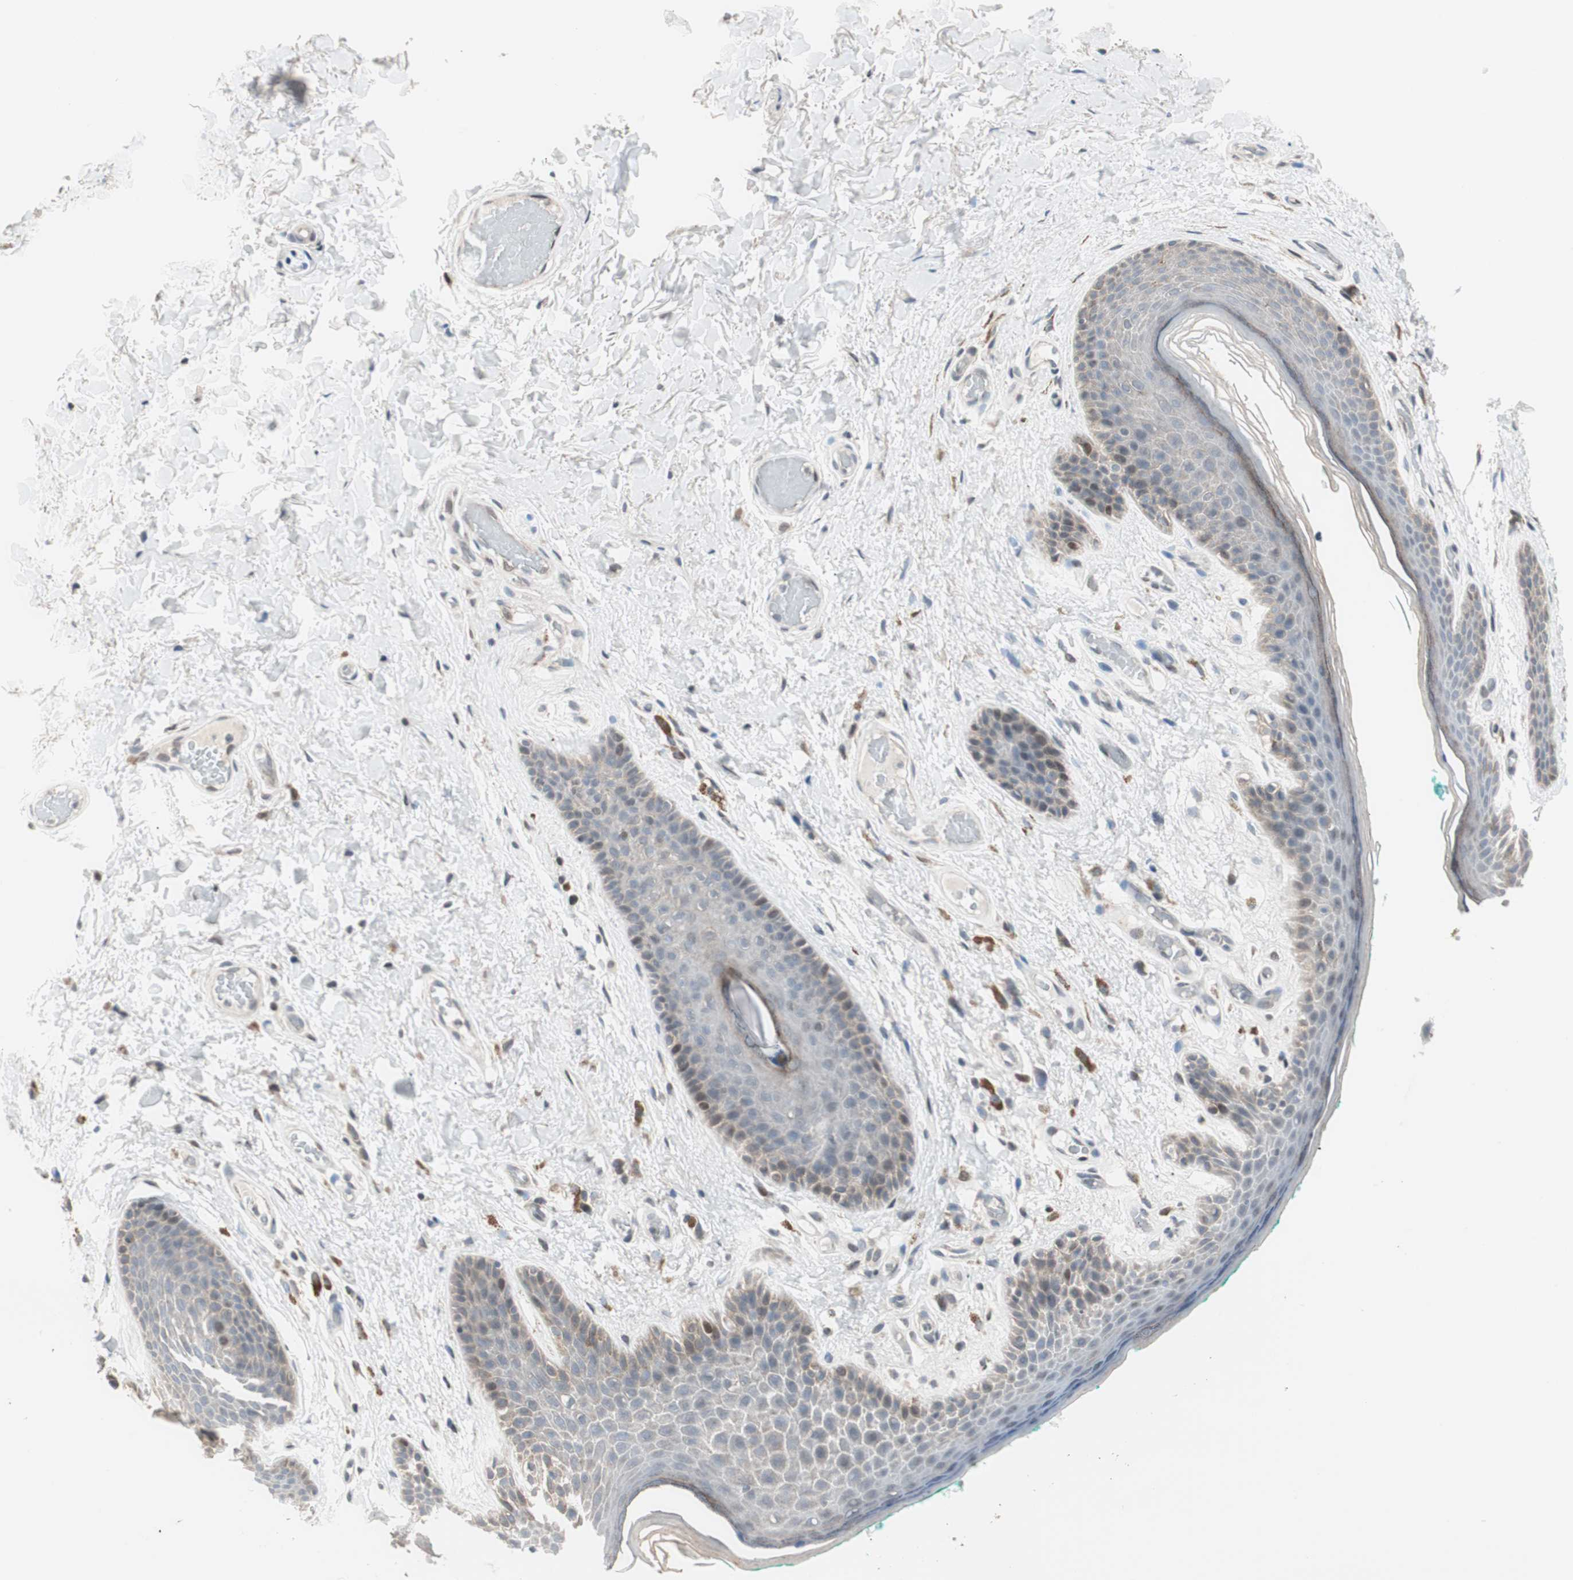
{"staining": {"intensity": "moderate", "quantity": "25%-75%", "location": "cytoplasmic/membranous"}, "tissue": "skin", "cell_type": "Epidermal cells", "image_type": "normal", "snomed": [{"axis": "morphology", "description": "Normal tissue, NOS"}, {"axis": "topography", "description": "Anal"}], "caption": "The micrograph shows immunohistochemical staining of benign skin. There is moderate cytoplasmic/membranous expression is identified in about 25%-75% of epidermal cells. (DAB = brown stain, brightfield microscopy at high magnification).", "gene": "POLH", "patient": {"sex": "male", "age": 74}}